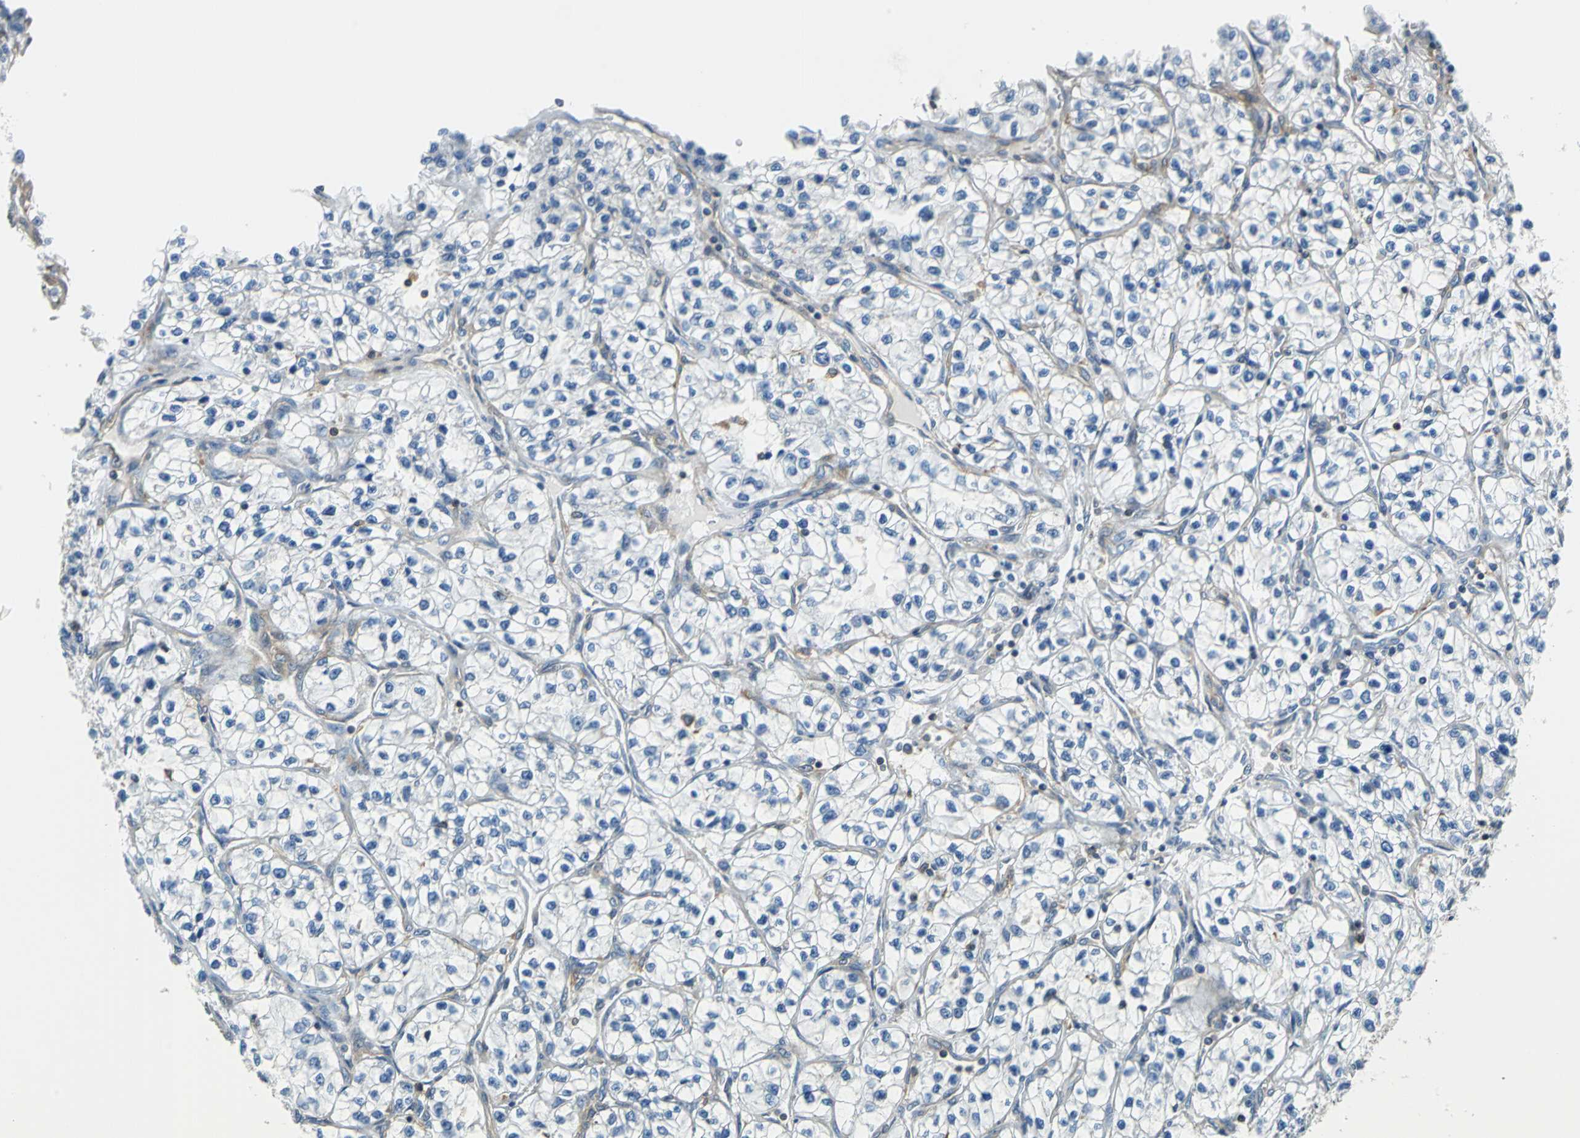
{"staining": {"intensity": "negative", "quantity": "none", "location": "none"}, "tissue": "renal cancer", "cell_type": "Tumor cells", "image_type": "cancer", "snomed": [{"axis": "morphology", "description": "Adenocarcinoma, NOS"}, {"axis": "topography", "description": "Kidney"}], "caption": "This is an immunohistochemistry histopathology image of human adenocarcinoma (renal). There is no positivity in tumor cells.", "gene": "ARPC3", "patient": {"sex": "female", "age": 57}}